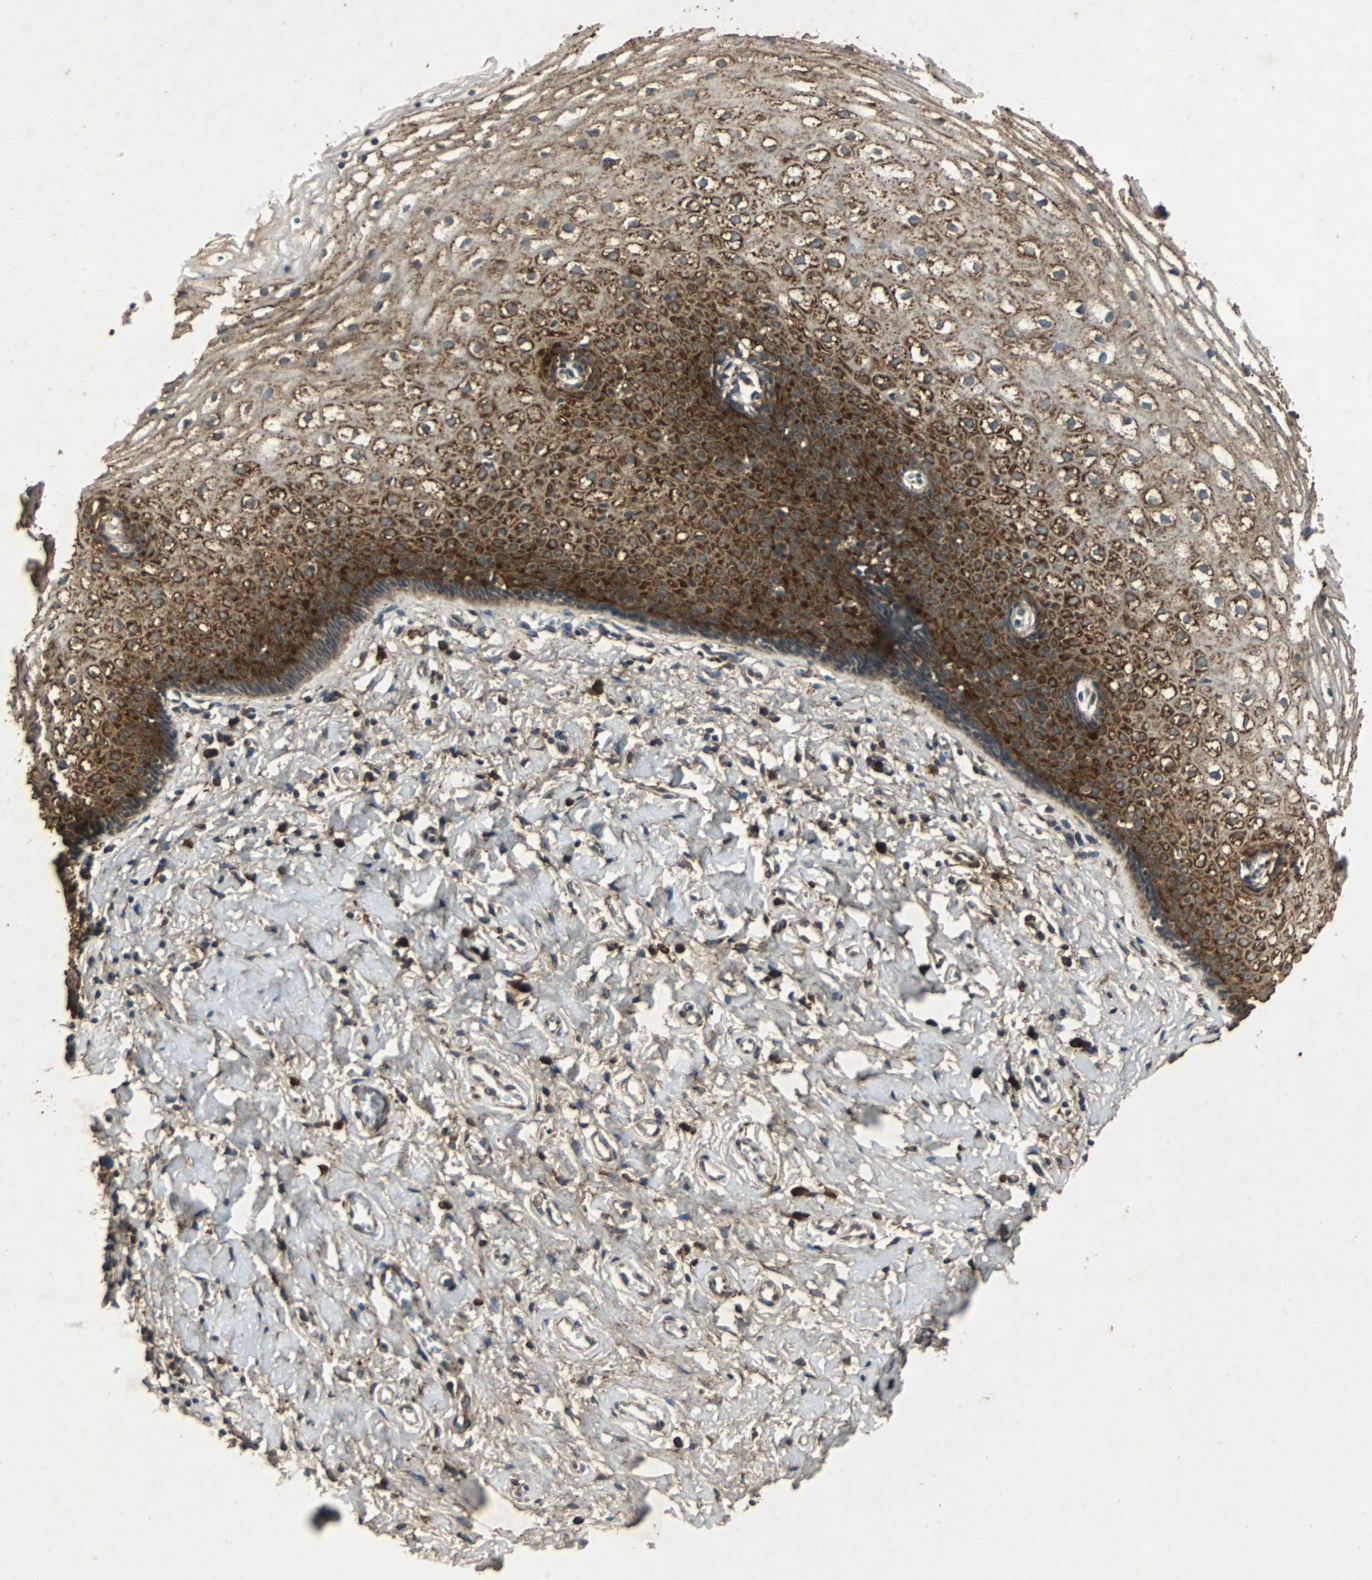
{"staining": {"intensity": "strong", "quantity": ">75%", "location": "cytoplasmic/membranous,nuclear"}, "tissue": "vagina", "cell_type": "Squamous epithelial cells", "image_type": "normal", "snomed": [{"axis": "morphology", "description": "Normal tissue, NOS"}, {"axis": "topography", "description": "Soft tissue"}, {"axis": "topography", "description": "Vagina"}], "caption": "Immunohistochemistry staining of unremarkable vagina, which demonstrates high levels of strong cytoplasmic/membranous,nuclear expression in about >75% of squamous epithelial cells indicating strong cytoplasmic/membranous,nuclear protein staining. The staining was performed using DAB (brown) for protein detection and nuclei were counterstained in hematoxylin (blue).", "gene": "NAA10", "patient": {"sex": "female", "age": 61}}